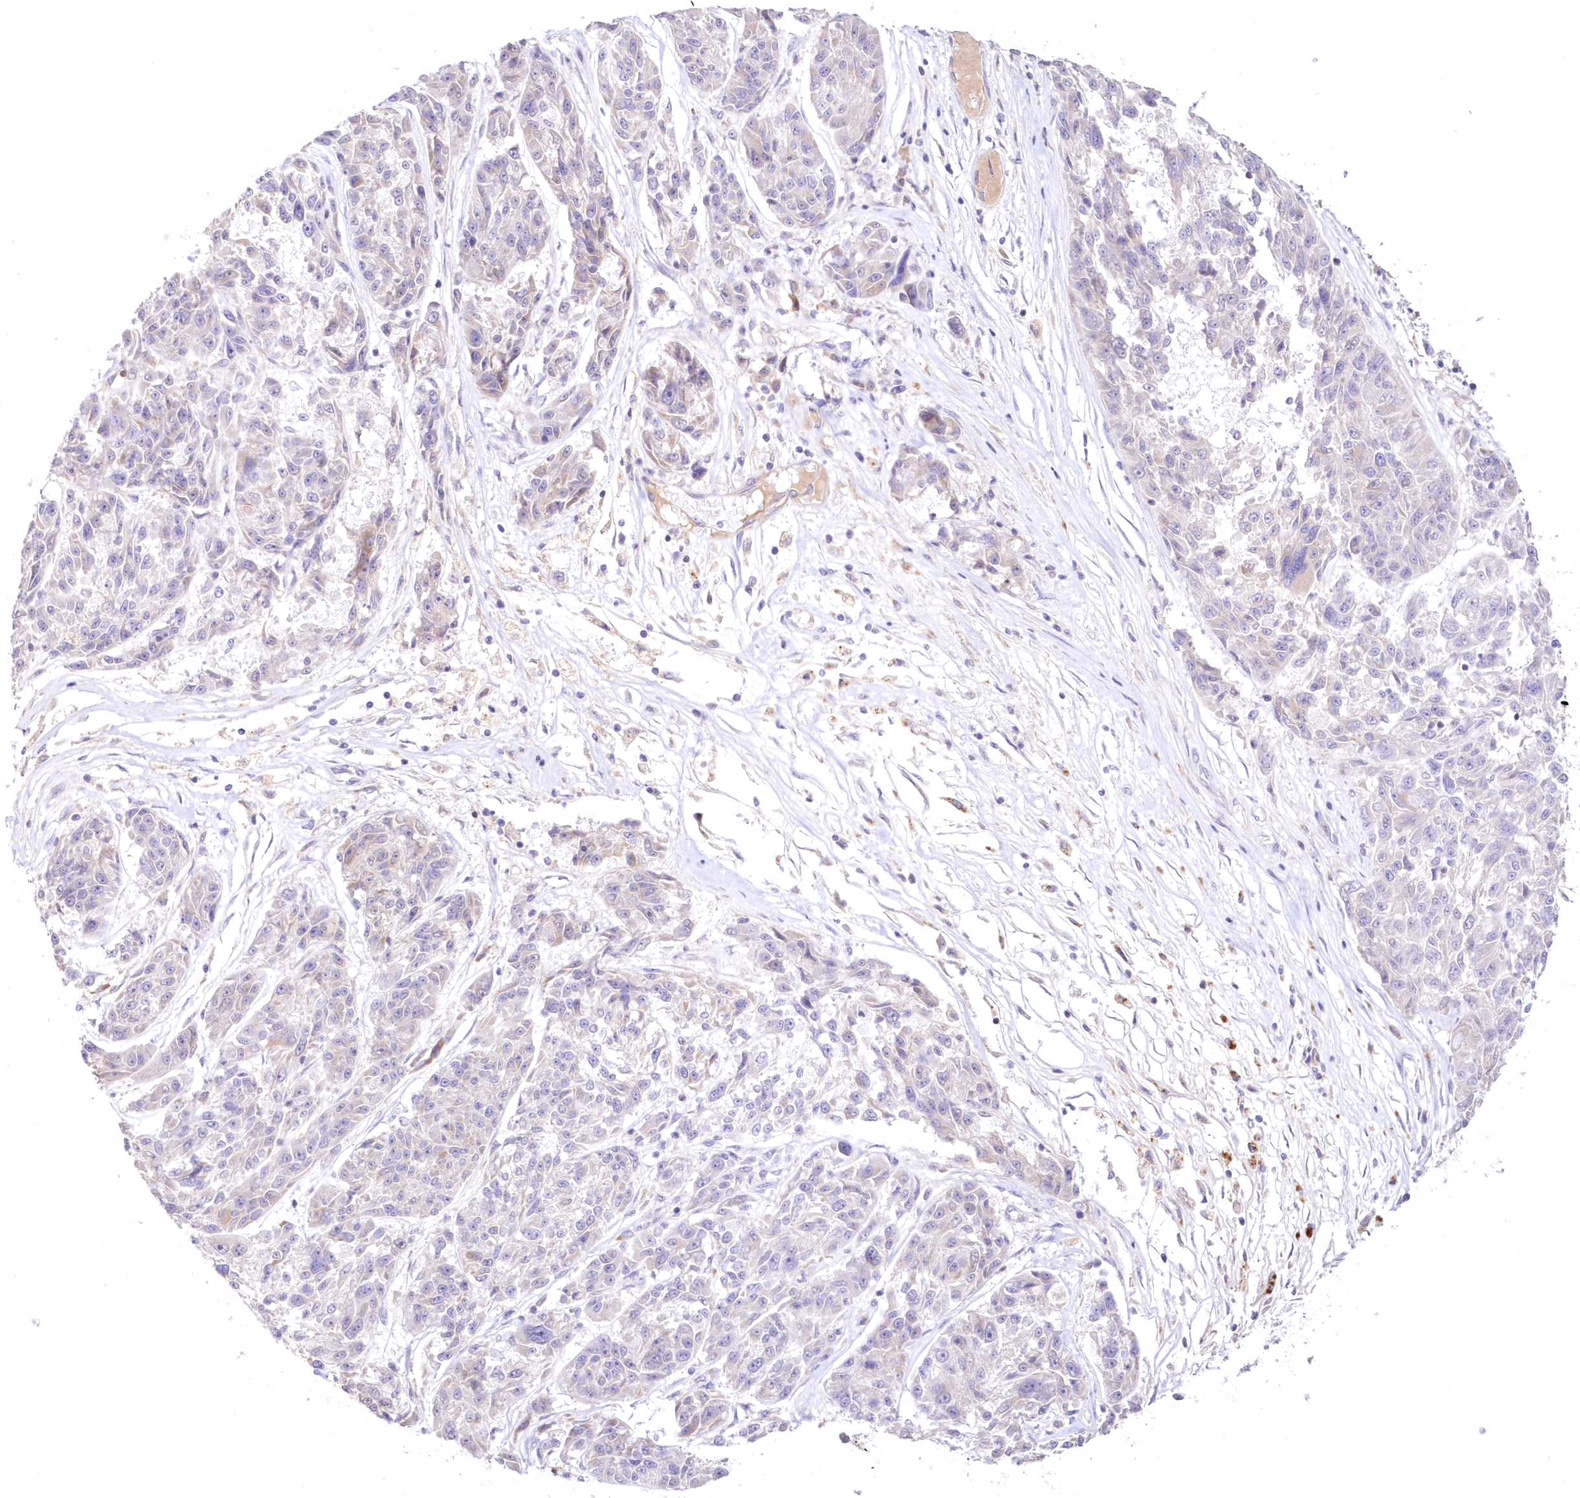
{"staining": {"intensity": "weak", "quantity": "<25%", "location": "cytoplasmic/membranous"}, "tissue": "melanoma", "cell_type": "Tumor cells", "image_type": "cancer", "snomed": [{"axis": "morphology", "description": "Malignant melanoma, NOS"}, {"axis": "topography", "description": "Skin"}], "caption": "Immunohistochemistry (IHC) image of melanoma stained for a protein (brown), which shows no staining in tumor cells.", "gene": "NEU4", "patient": {"sex": "male", "age": 53}}